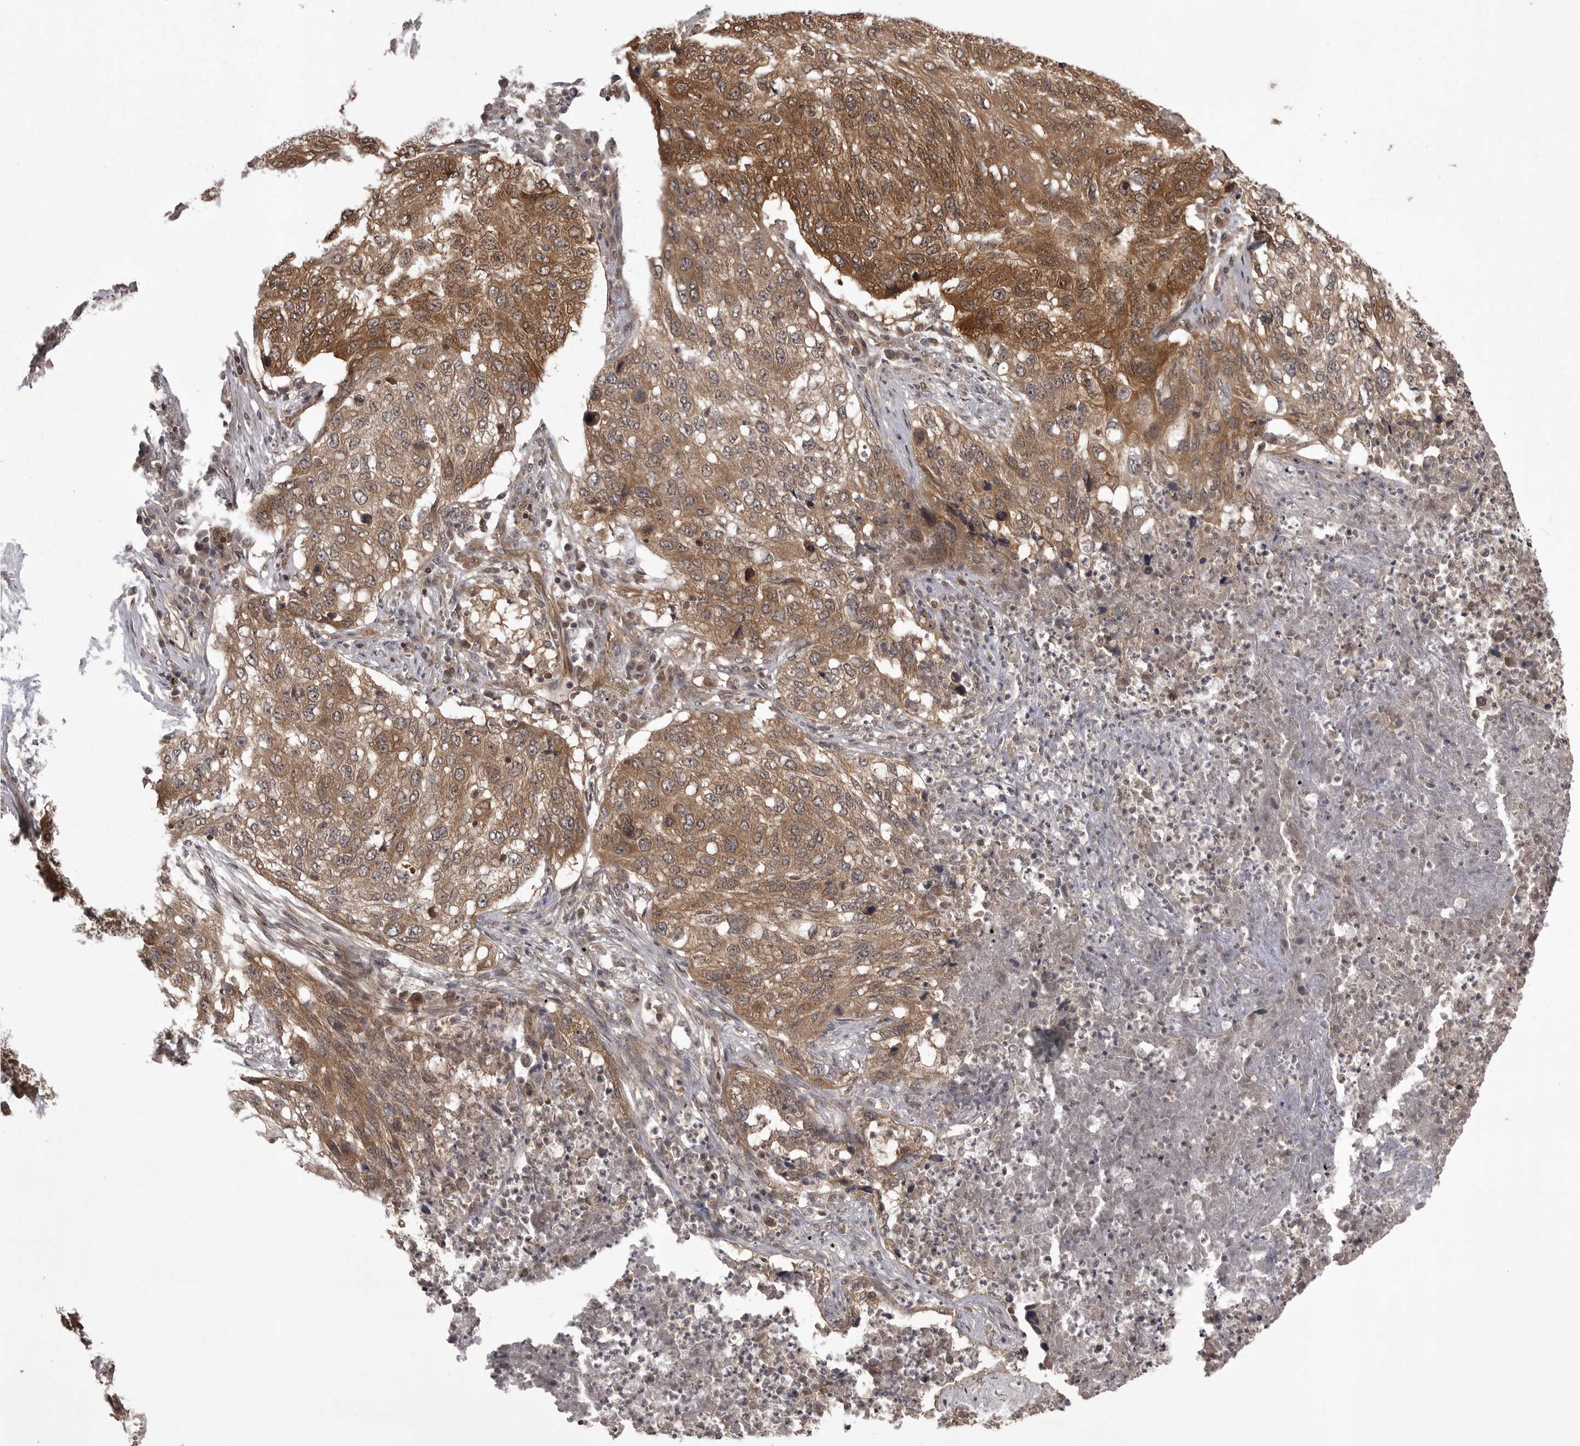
{"staining": {"intensity": "moderate", "quantity": ">75%", "location": "cytoplasmic/membranous"}, "tissue": "lung cancer", "cell_type": "Tumor cells", "image_type": "cancer", "snomed": [{"axis": "morphology", "description": "Squamous cell carcinoma, NOS"}, {"axis": "topography", "description": "Lung"}], "caption": "Squamous cell carcinoma (lung) stained for a protein displays moderate cytoplasmic/membranous positivity in tumor cells. (DAB (3,3'-diaminobenzidine) = brown stain, brightfield microscopy at high magnification).", "gene": "STK24", "patient": {"sex": "female", "age": 63}}